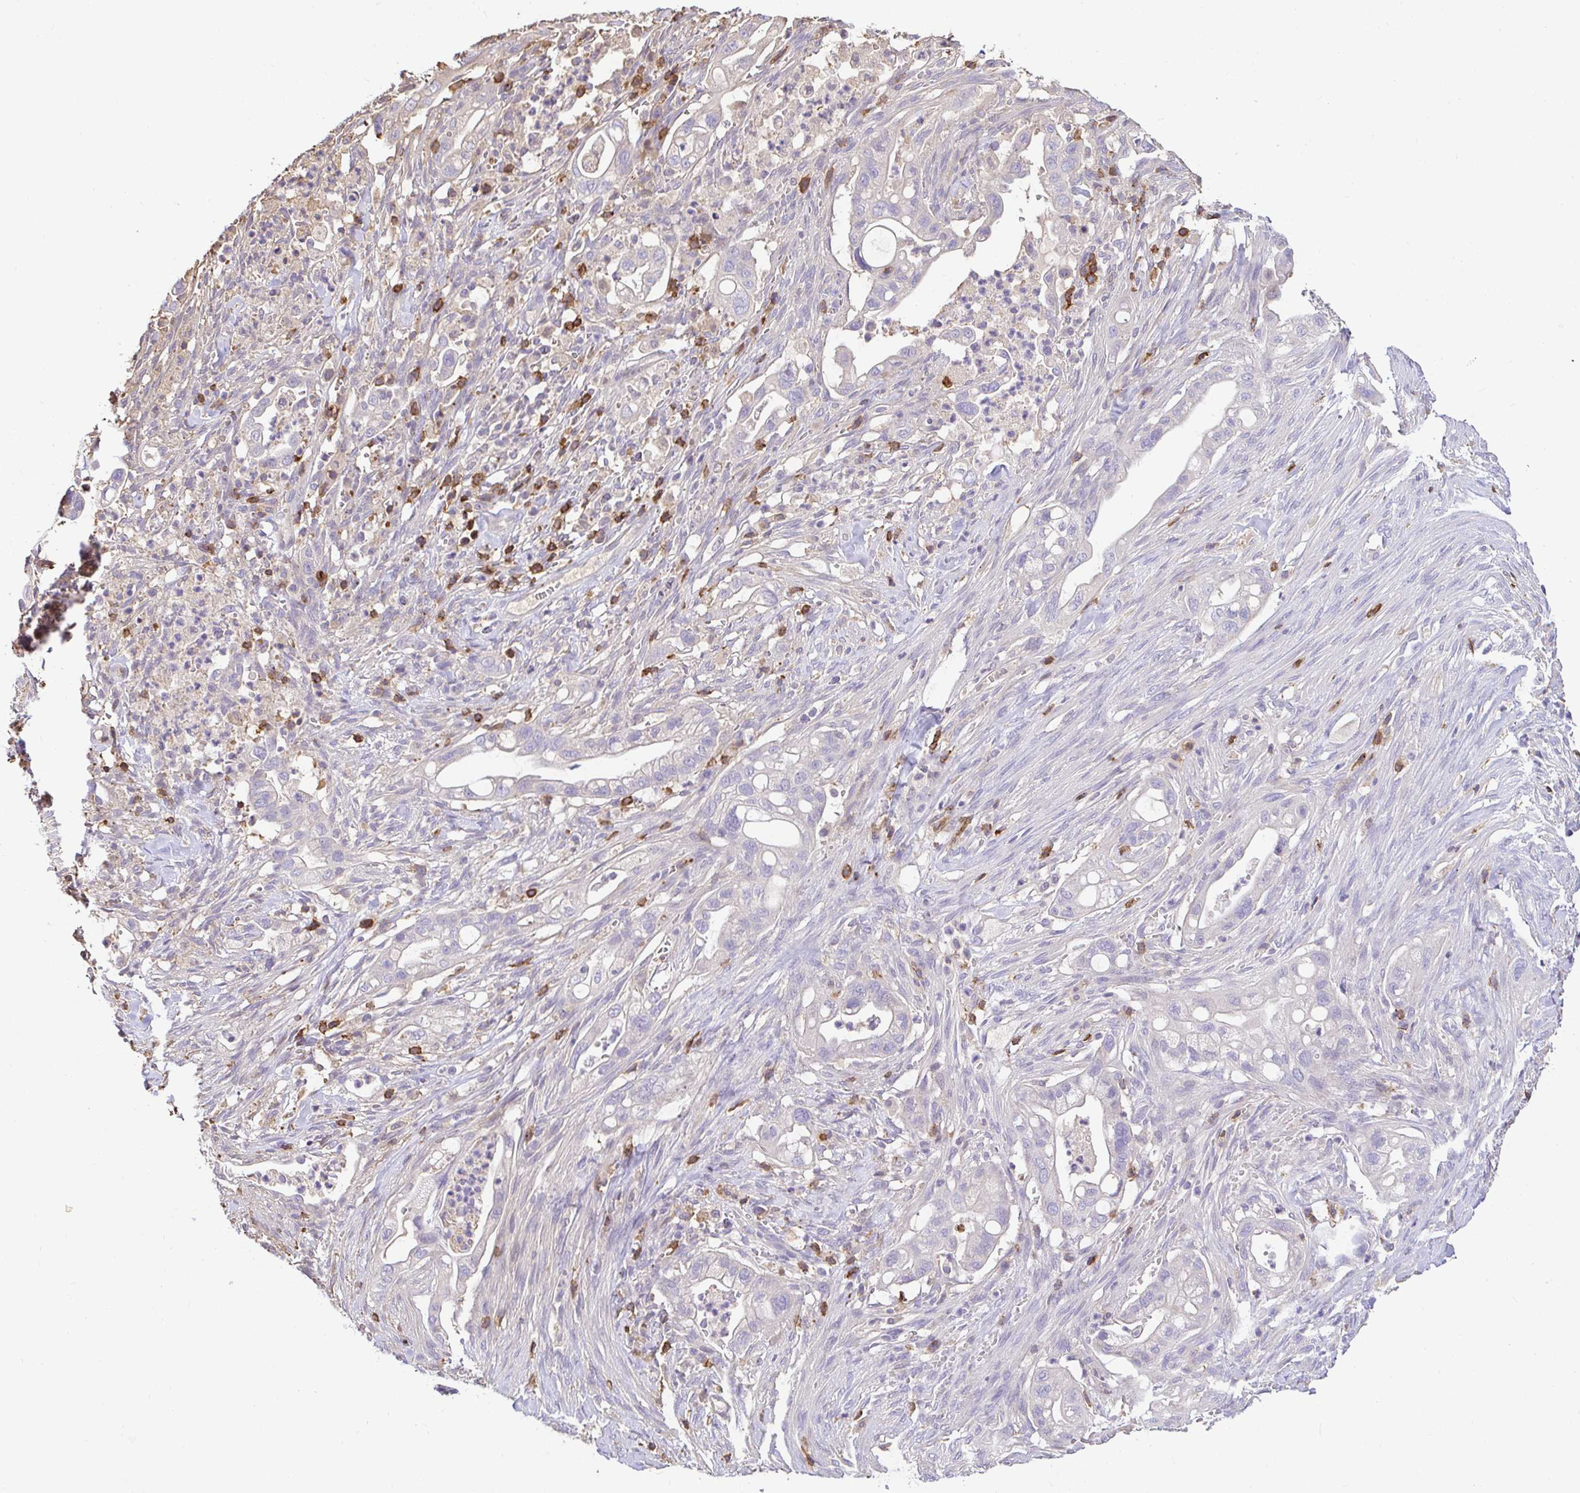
{"staining": {"intensity": "negative", "quantity": "none", "location": "none"}, "tissue": "pancreatic cancer", "cell_type": "Tumor cells", "image_type": "cancer", "snomed": [{"axis": "morphology", "description": "Adenocarcinoma, NOS"}, {"axis": "topography", "description": "Pancreas"}], "caption": "Tumor cells show no significant expression in pancreatic cancer (adenocarcinoma).", "gene": "SKAP1", "patient": {"sex": "male", "age": 44}}